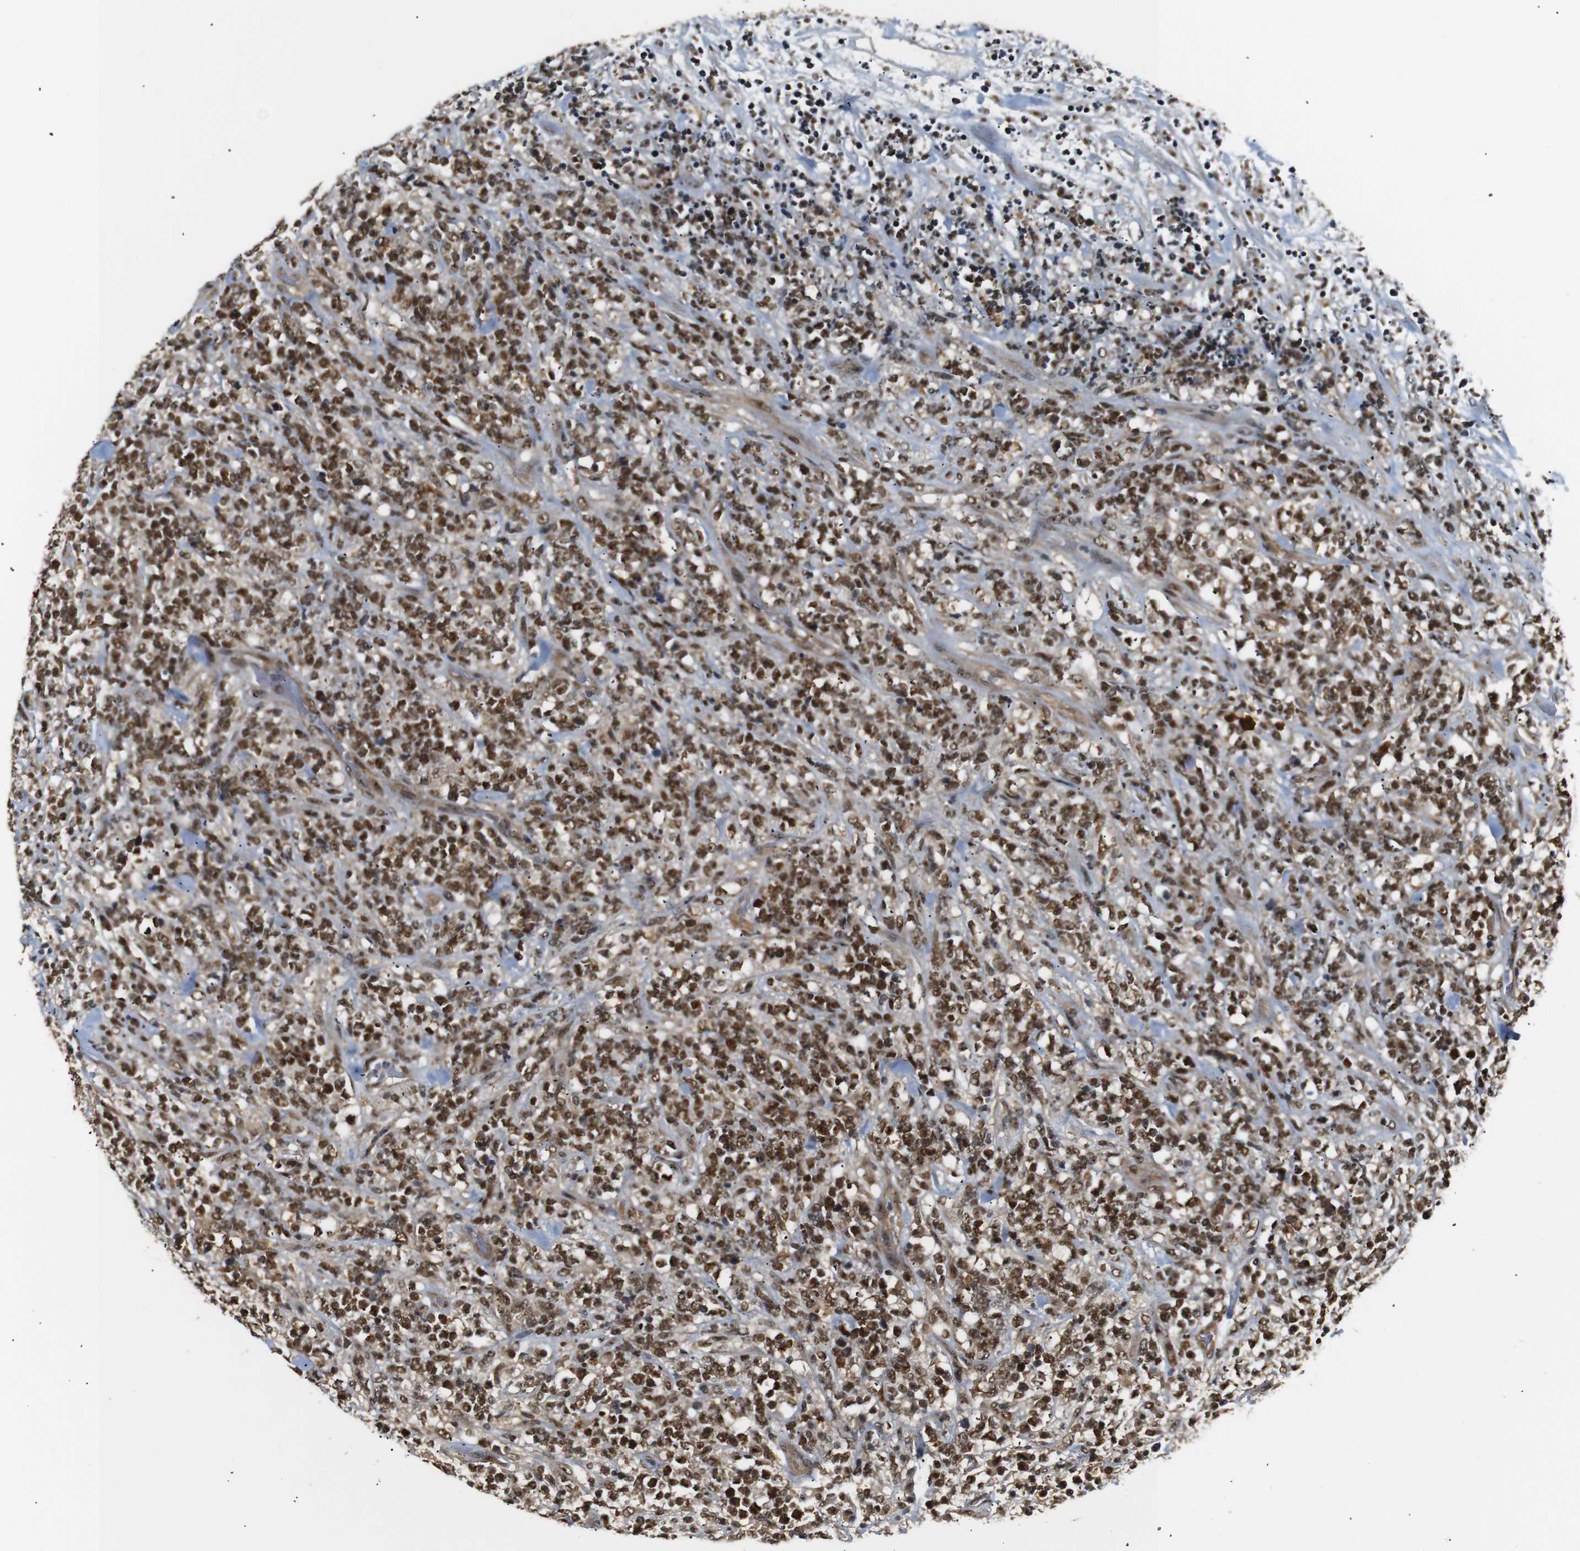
{"staining": {"intensity": "strong", "quantity": ">75%", "location": "nuclear"}, "tissue": "lymphoma", "cell_type": "Tumor cells", "image_type": "cancer", "snomed": [{"axis": "morphology", "description": "Malignant lymphoma, non-Hodgkin's type, High grade"}, {"axis": "topography", "description": "Soft tissue"}], "caption": "Immunohistochemistry (IHC) of human lymphoma demonstrates high levels of strong nuclear positivity in approximately >75% of tumor cells.", "gene": "PARN", "patient": {"sex": "male", "age": 18}}